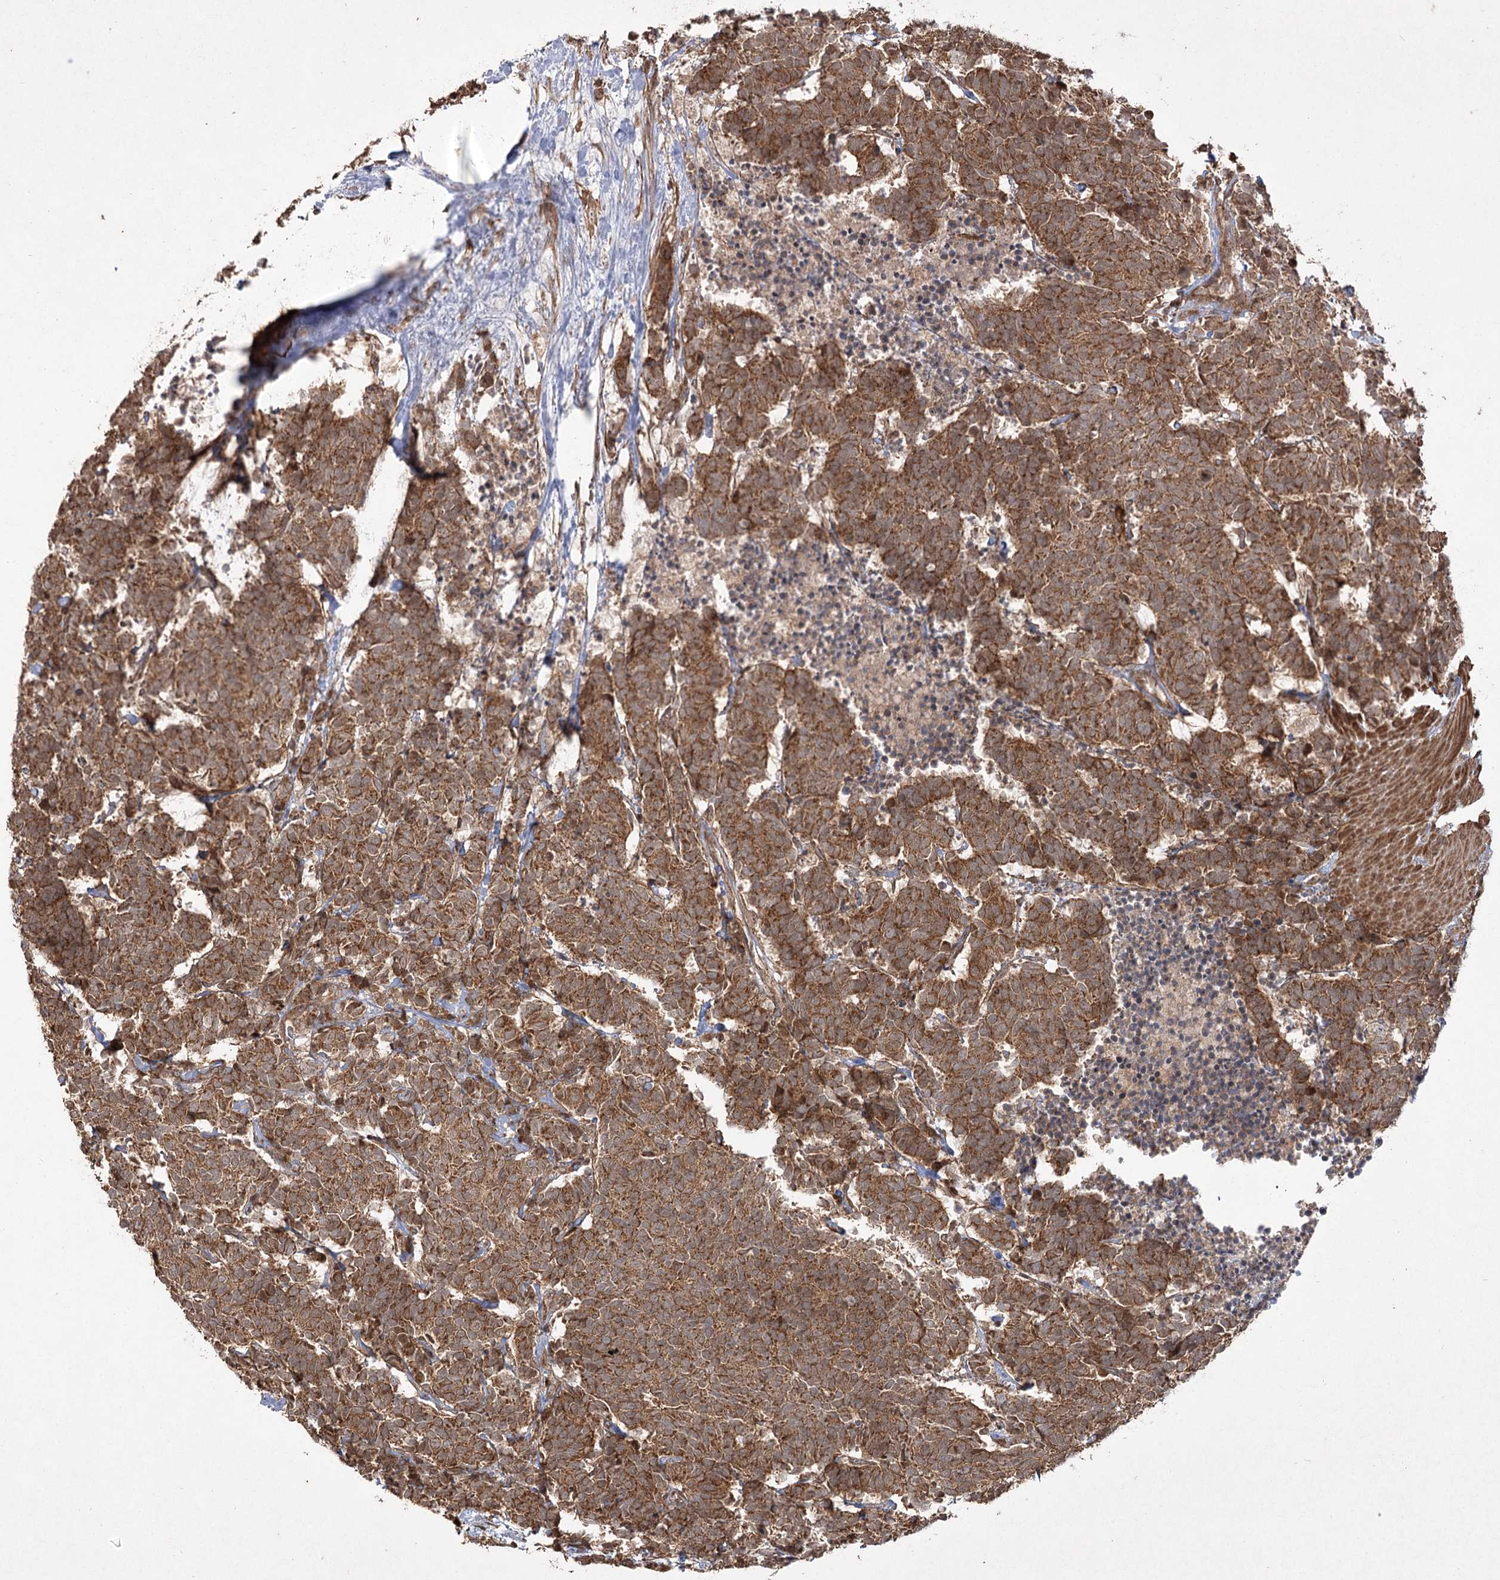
{"staining": {"intensity": "strong", "quantity": ">75%", "location": "cytoplasmic/membranous"}, "tissue": "carcinoid", "cell_type": "Tumor cells", "image_type": "cancer", "snomed": [{"axis": "morphology", "description": "Carcinoma, NOS"}, {"axis": "morphology", "description": "Carcinoid, malignant, NOS"}, {"axis": "topography", "description": "Urinary bladder"}], "caption": "Strong cytoplasmic/membranous positivity for a protein is present in approximately >75% of tumor cells of carcinoma using immunohistochemistry.", "gene": "CPLANE1", "patient": {"sex": "male", "age": 57}}